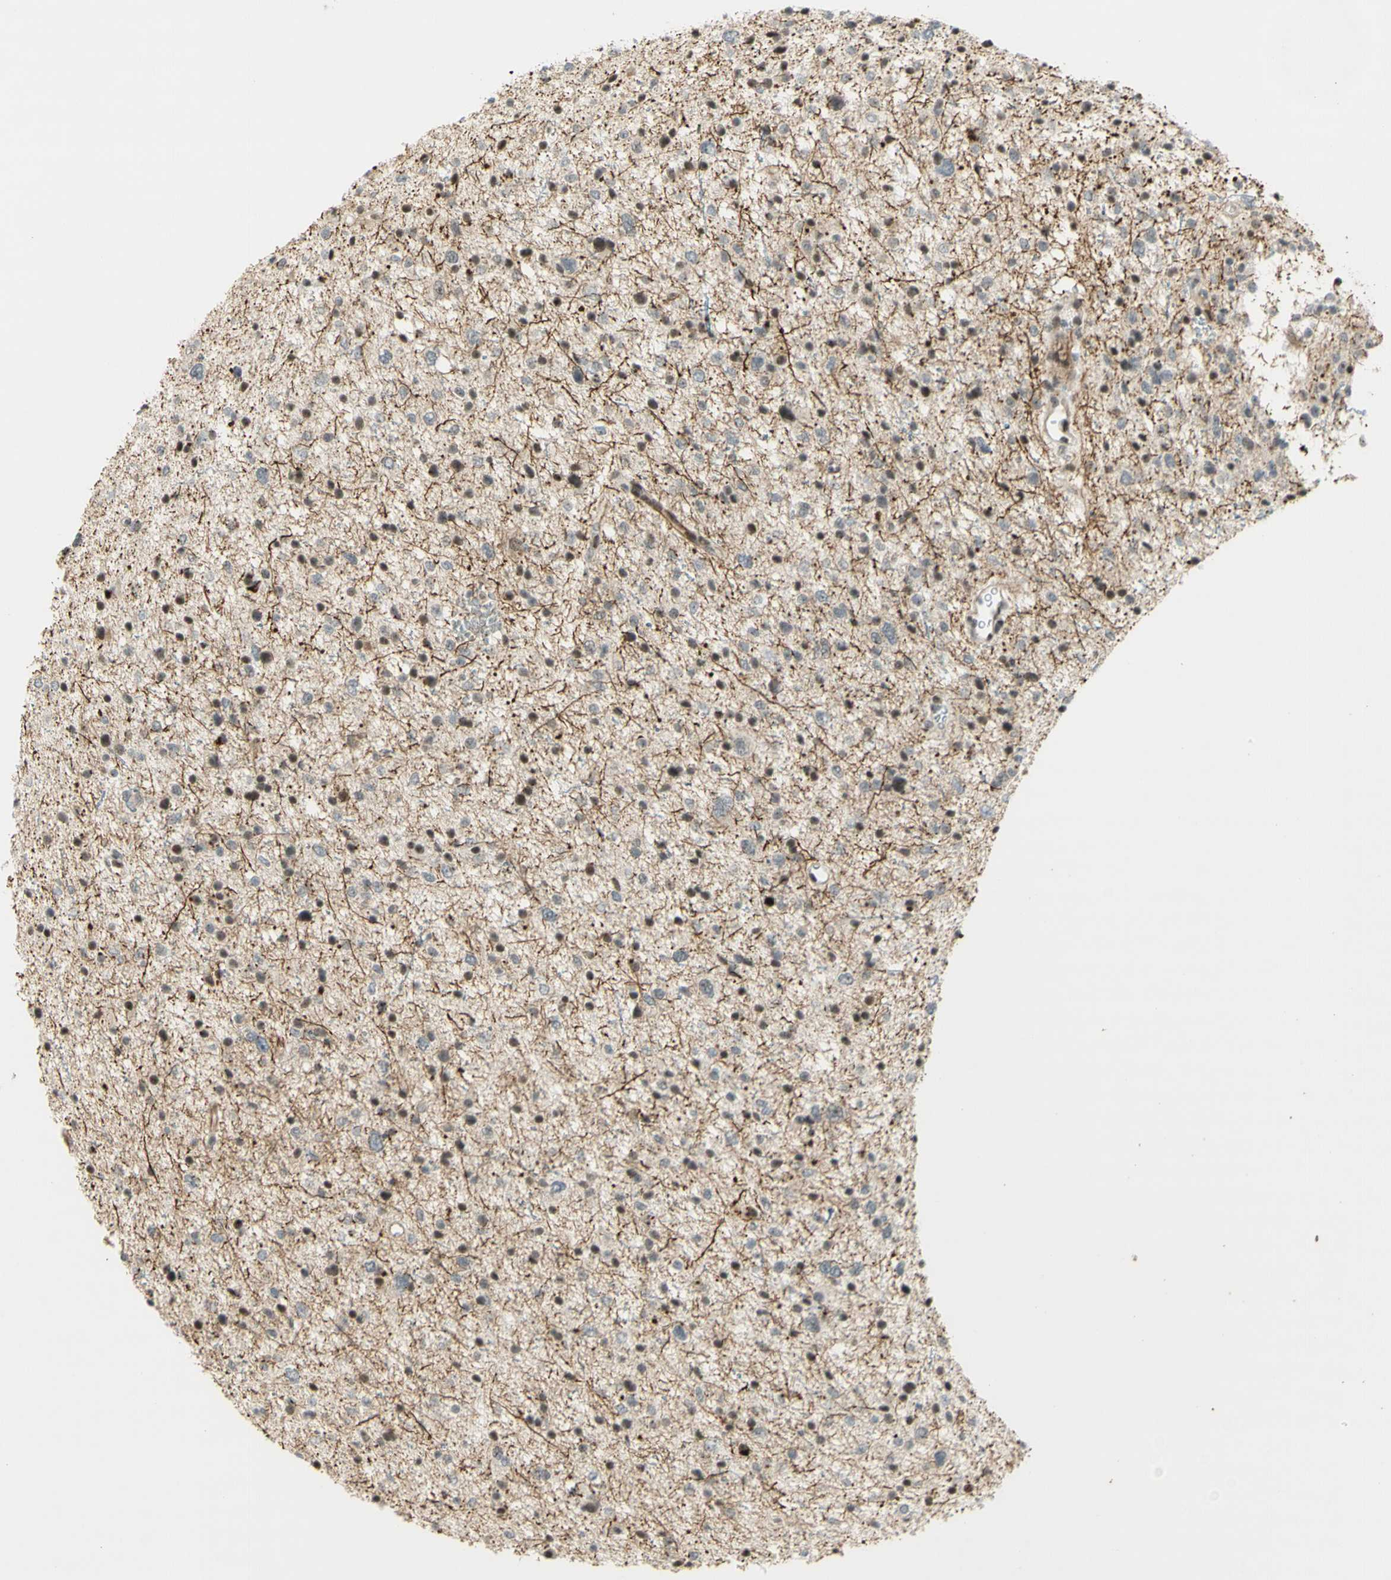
{"staining": {"intensity": "moderate", "quantity": "25%-75%", "location": "cytoplasmic/membranous,nuclear"}, "tissue": "glioma", "cell_type": "Tumor cells", "image_type": "cancer", "snomed": [{"axis": "morphology", "description": "Glioma, malignant, Low grade"}, {"axis": "topography", "description": "Brain"}], "caption": "Immunohistochemical staining of glioma exhibits medium levels of moderate cytoplasmic/membranous and nuclear expression in about 25%-75% of tumor cells. Using DAB (brown) and hematoxylin (blue) stains, captured at high magnification using brightfield microscopy.", "gene": "IRF1", "patient": {"sex": "female", "age": 37}}